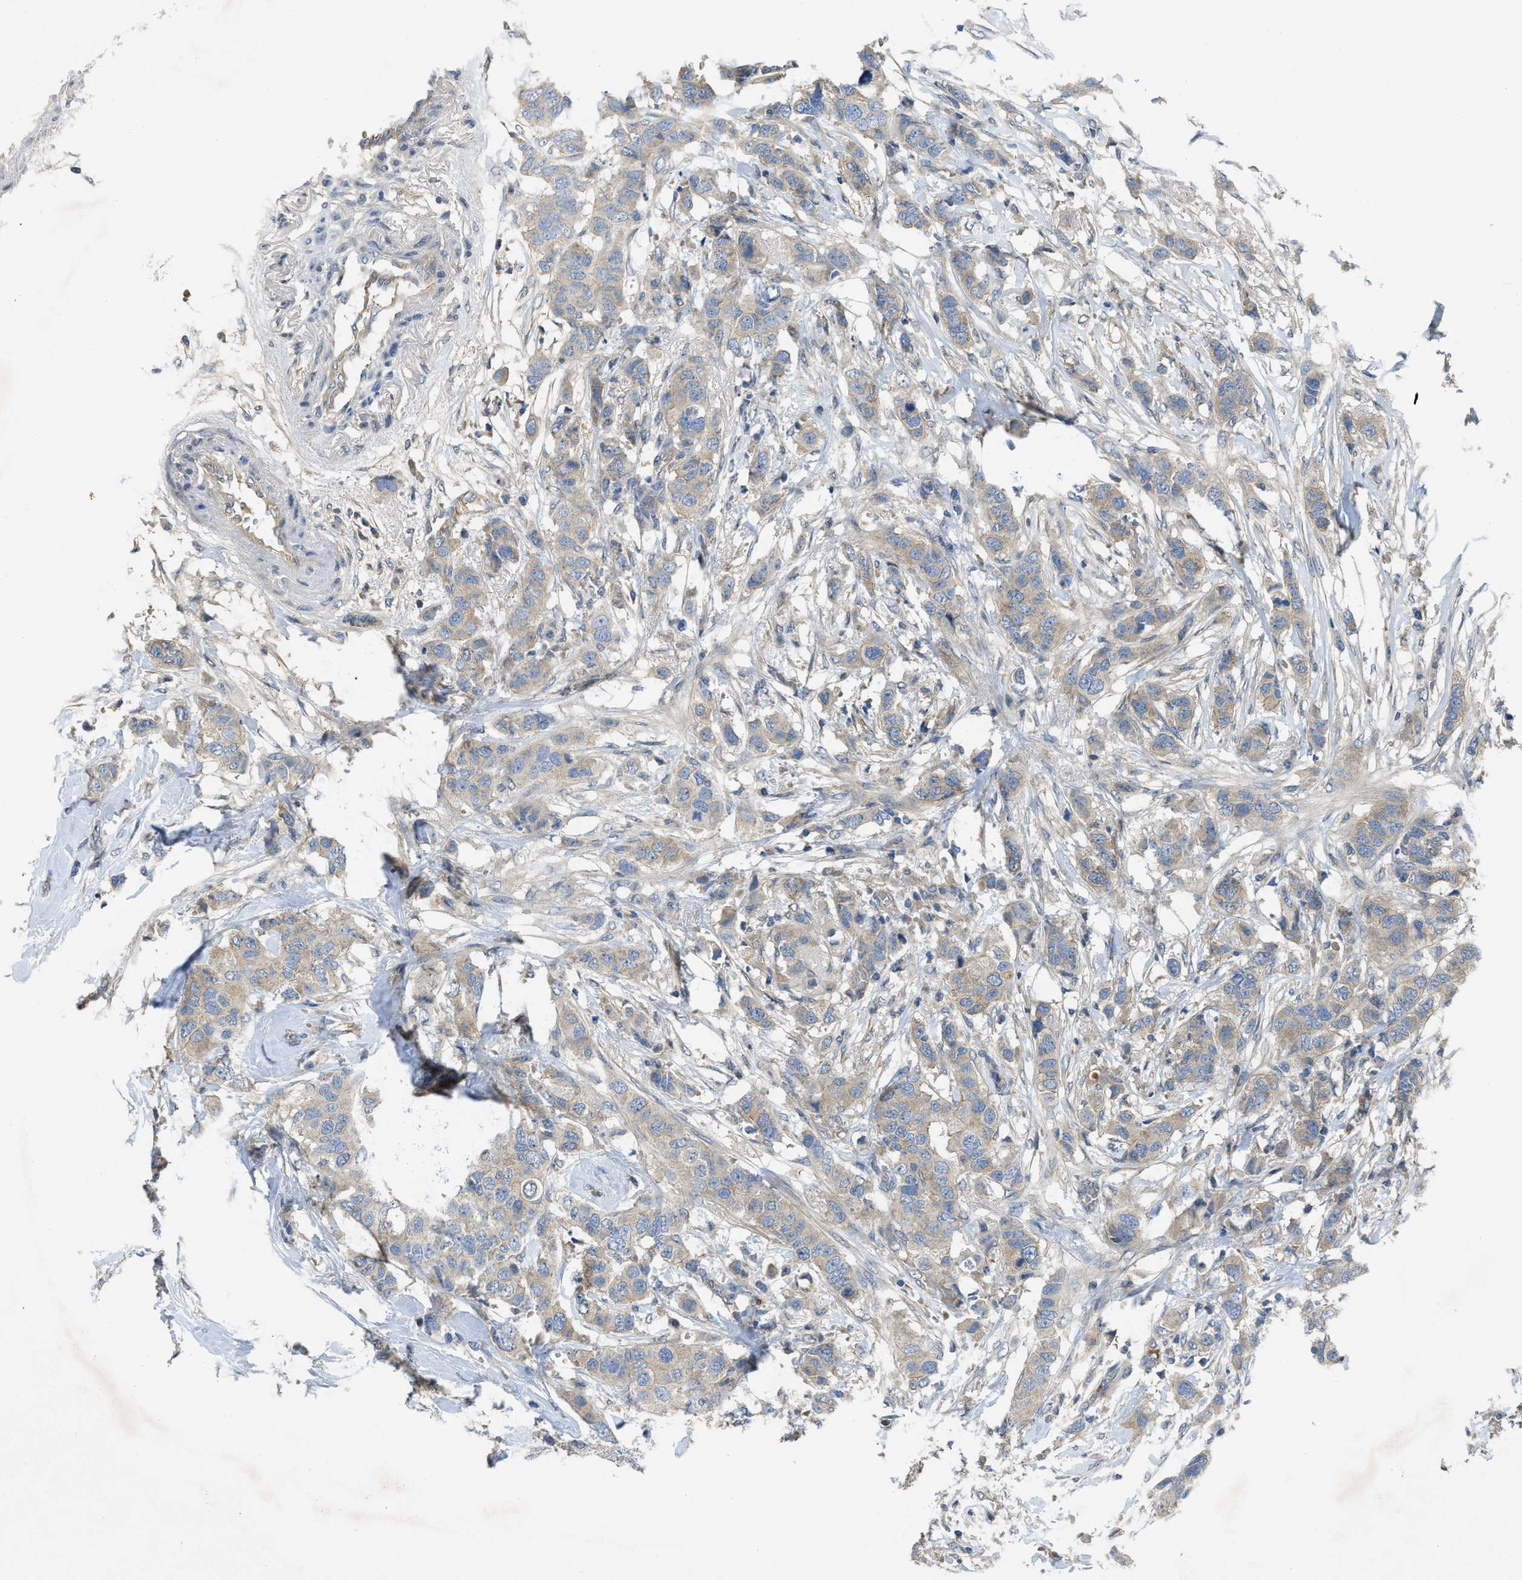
{"staining": {"intensity": "weak", "quantity": ">75%", "location": "cytoplasmic/membranous"}, "tissue": "breast cancer", "cell_type": "Tumor cells", "image_type": "cancer", "snomed": [{"axis": "morphology", "description": "Duct carcinoma"}, {"axis": "topography", "description": "Breast"}], "caption": "Protein expression analysis of breast cancer (intraductal carcinoma) exhibits weak cytoplasmic/membranous staining in about >75% of tumor cells.", "gene": "PPP3CA", "patient": {"sex": "female", "age": 50}}